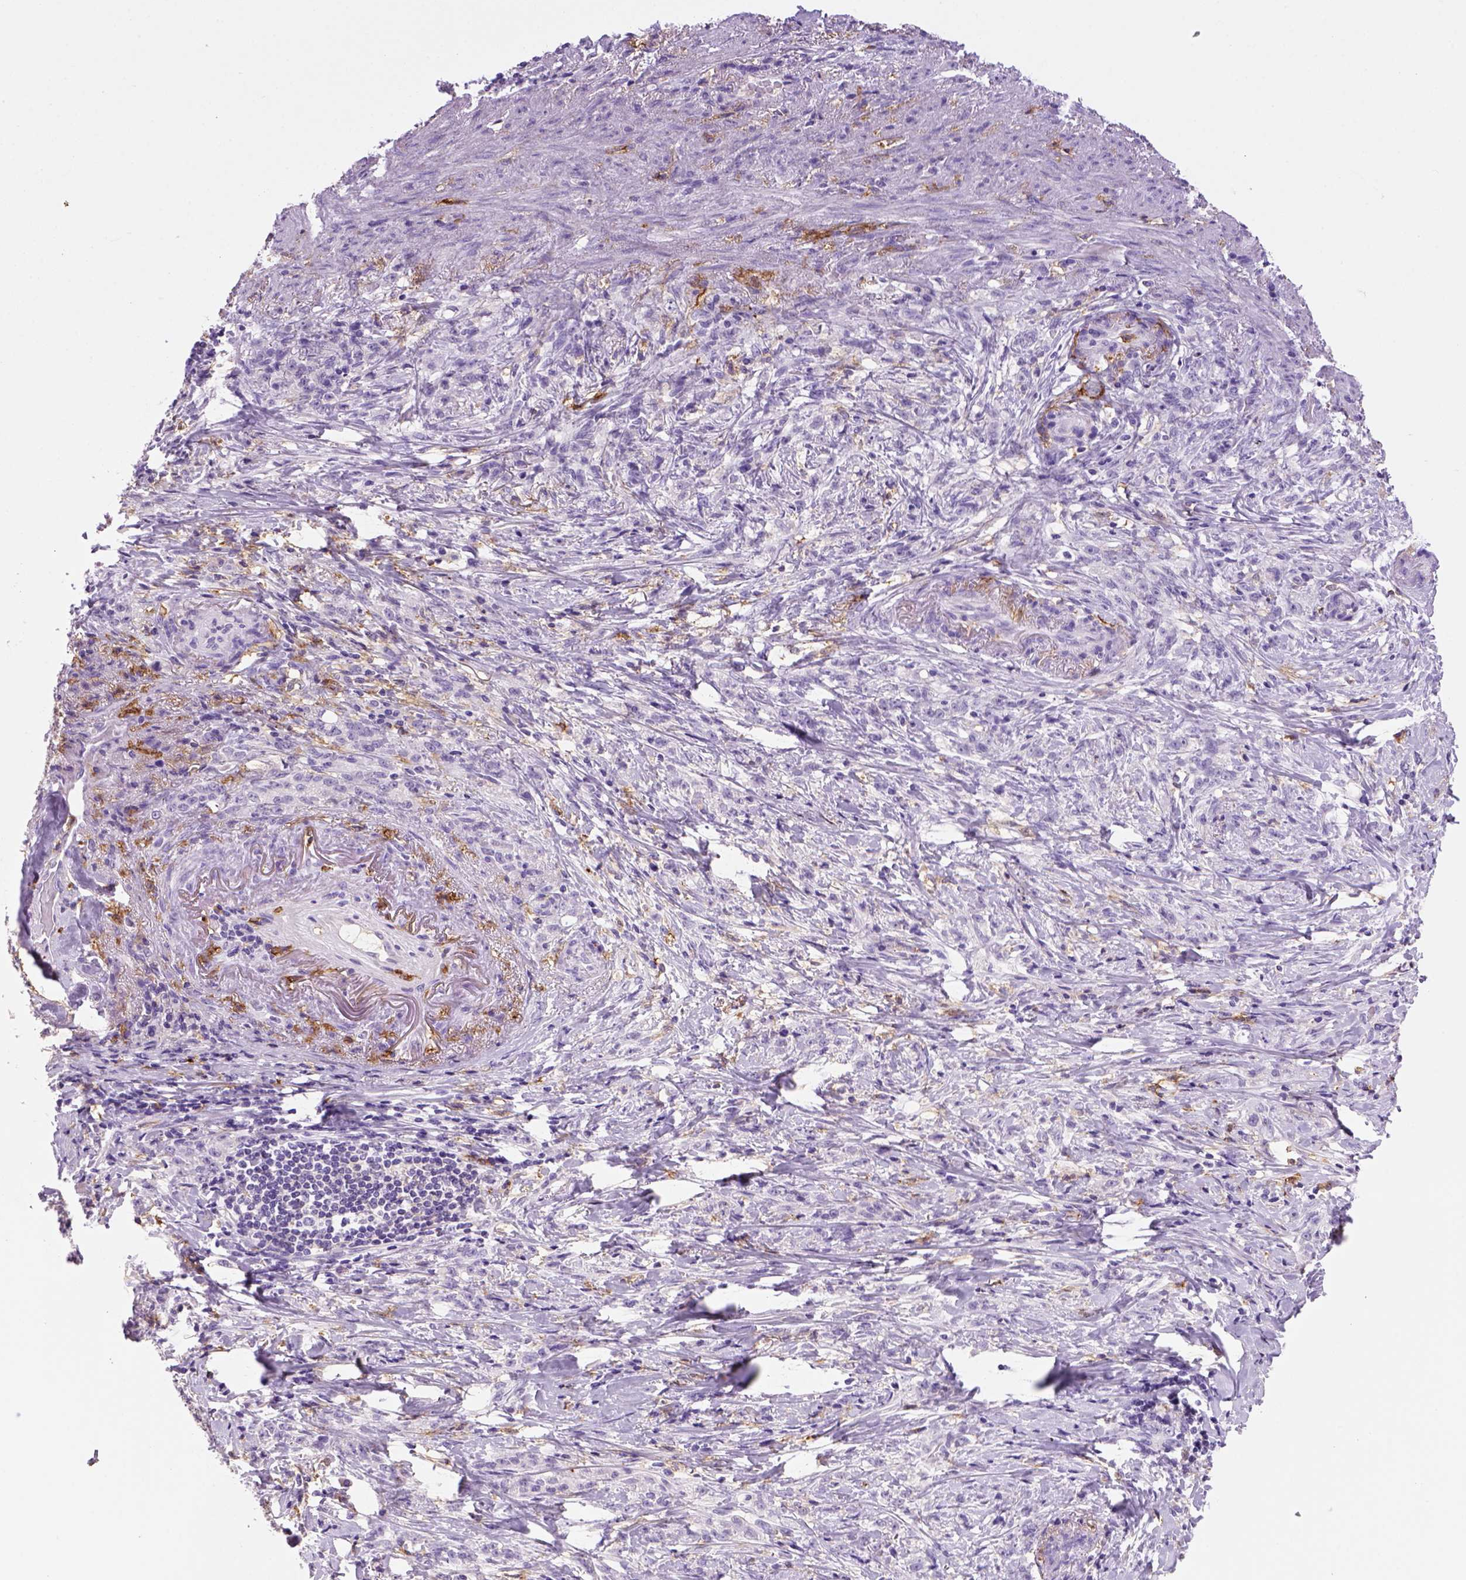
{"staining": {"intensity": "negative", "quantity": "none", "location": "none"}, "tissue": "stomach cancer", "cell_type": "Tumor cells", "image_type": "cancer", "snomed": [{"axis": "morphology", "description": "Adenocarcinoma, NOS"}, {"axis": "topography", "description": "Stomach, lower"}], "caption": "The IHC histopathology image has no significant staining in tumor cells of stomach cancer (adenocarcinoma) tissue.", "gene": "CD14", "patient": {"sex": "male", "age": 88}}